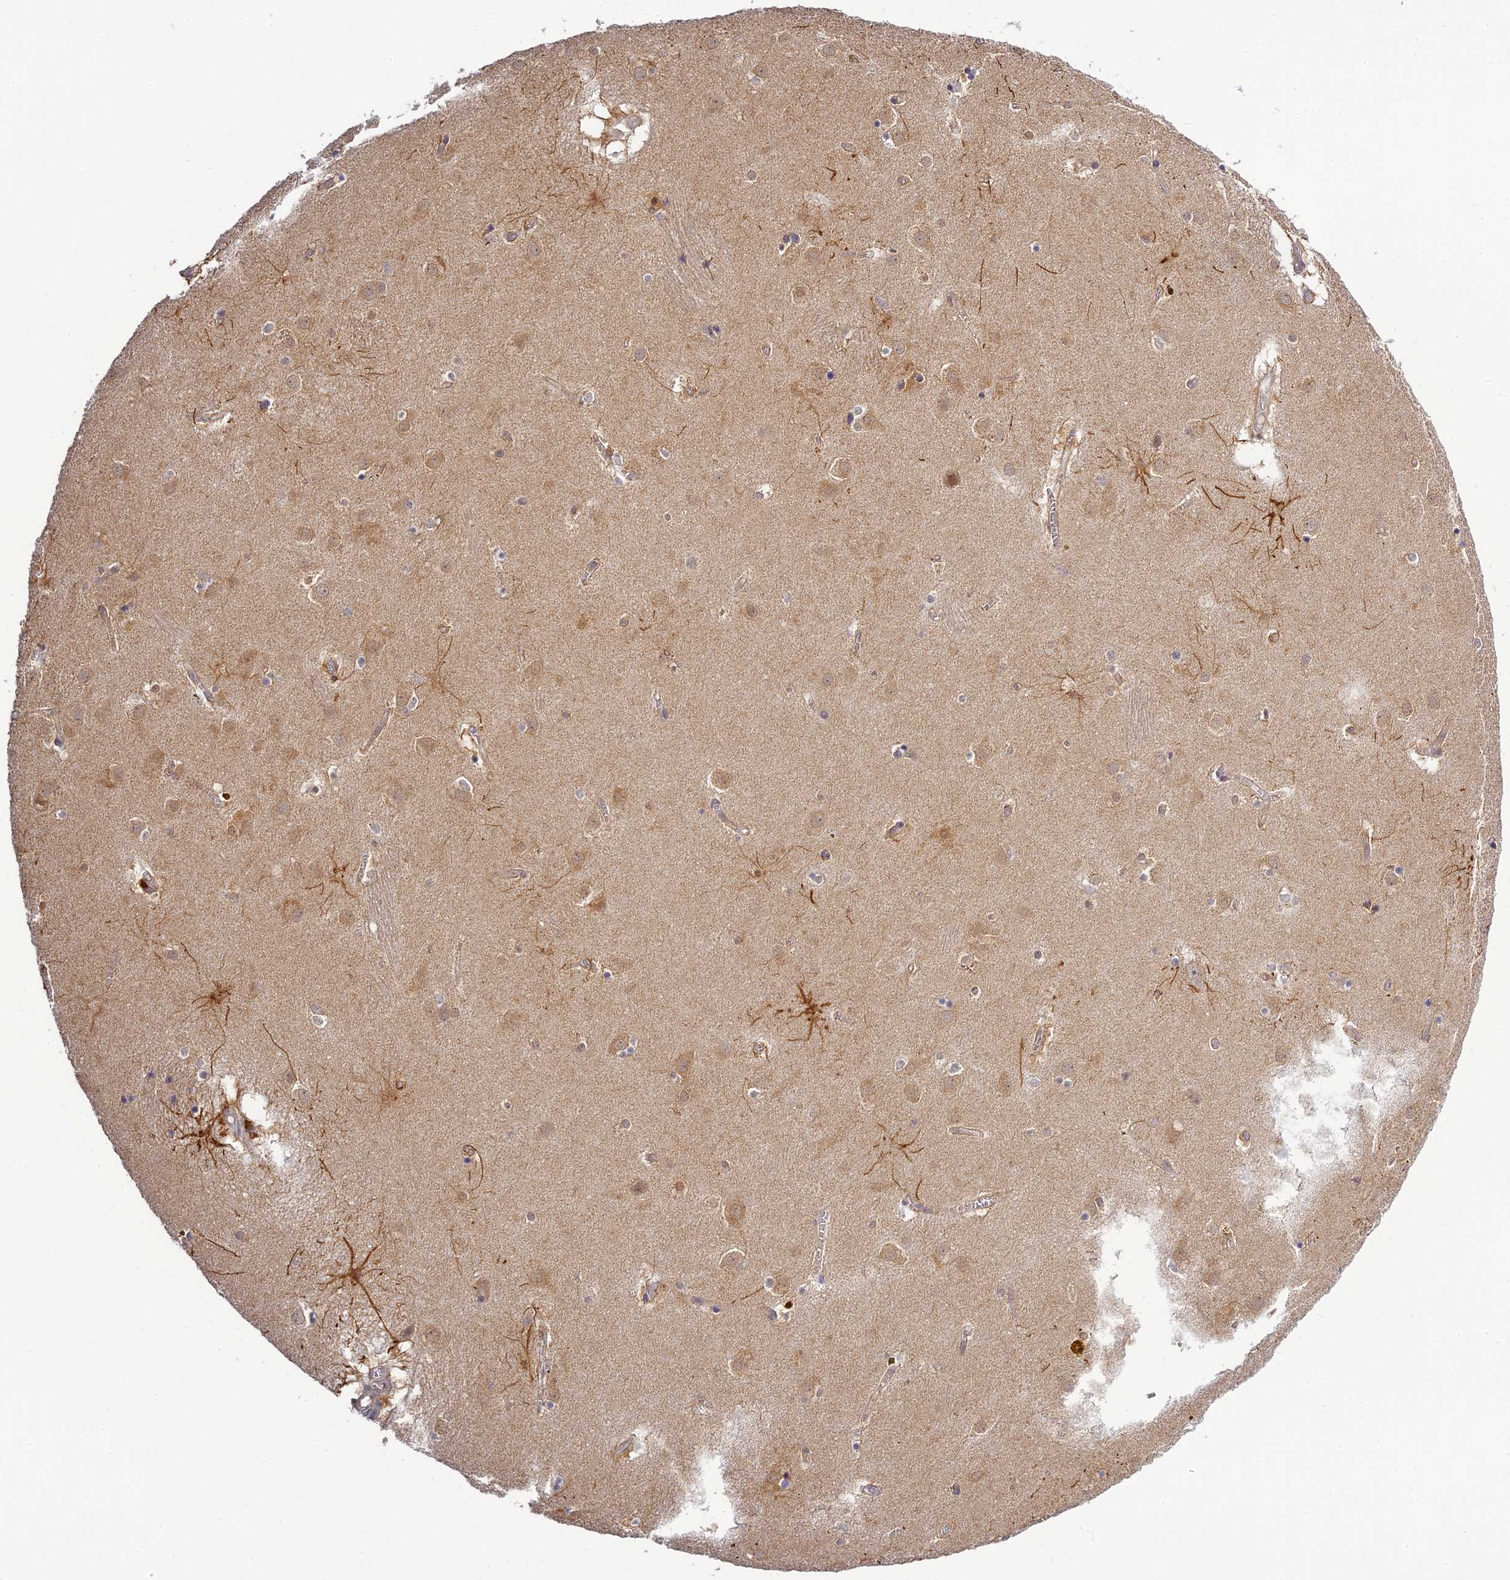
{"staining": {"intensity": "moderate", "quantity": "<25%", "location": "cytoplasmic/membranous"}, "tissue": "caudate", "cell_type": "Glial cells", "image_type": "normal", "snomed": [{"axis": "morphology", "description": "Normal tissue, NOS"}, {"axis": "topography", "description": "Lateral ventricle wall"}], "caption": "High-magnification brightfield microscopy of normal caudate stained with DAB (brown) and counterstained with hematoxylin (blue). glial cells exhibit moderate cytoplasmic/membranous staining is present in about<25% of cells.", "gene": "SKIC8", "patient": {"sex": "male", "age": 70}}